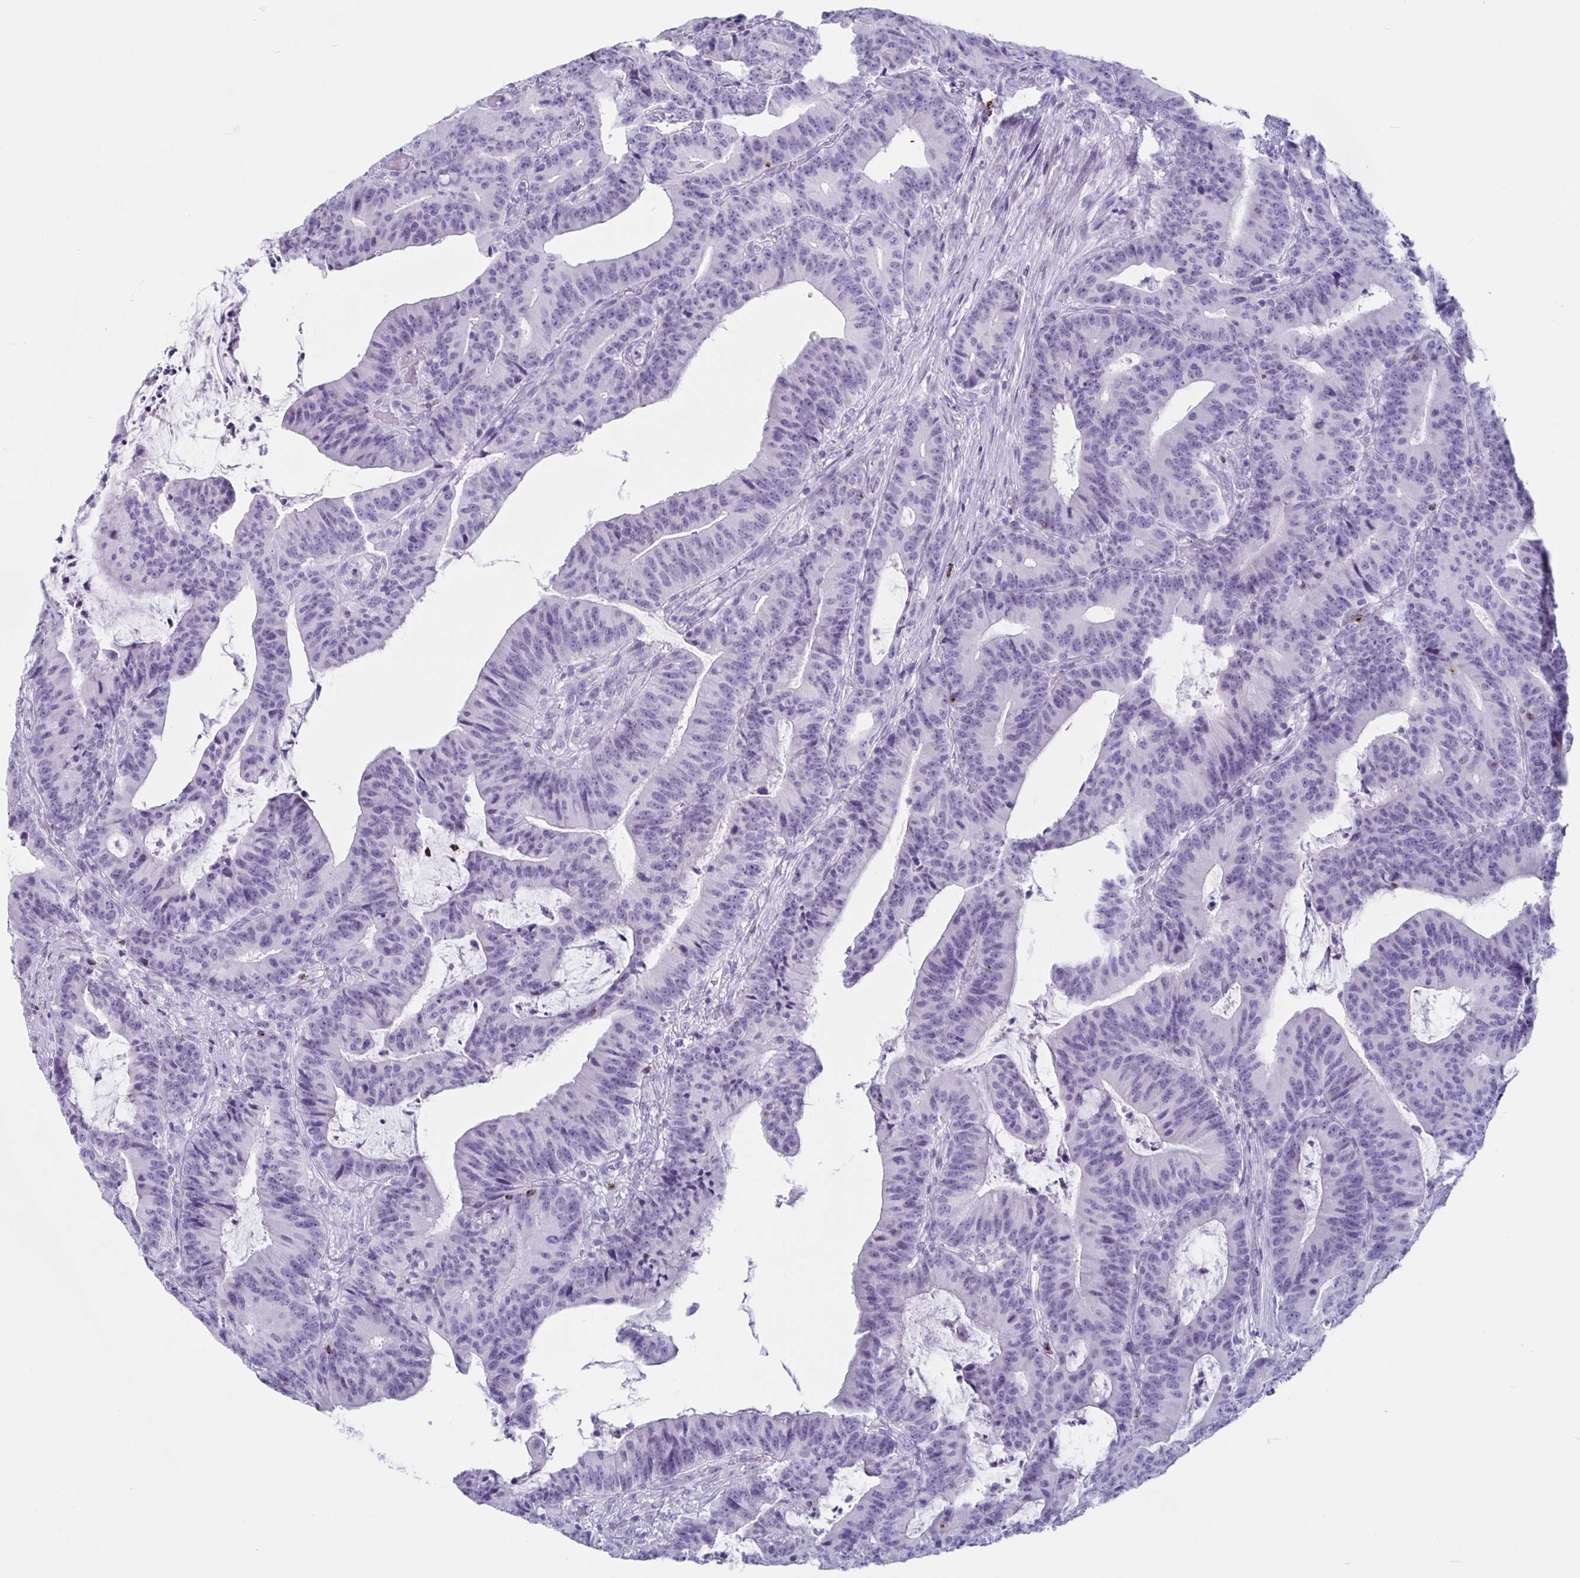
{"staining": {"intensity": "negative", "quantity": "none", "location": "none"}, "tissue": "colorectal cancer", "cell_type": "Tumor cells", "image_type": "cancer", "snomed": [{"axis": "morphology", "description": "Adenocarcinoma, NOS"}, {"axis": "topography", "description": "Colon"}], "caption": "Immunohistochemistry micrograph of colorectal adenocarcinoma stained for a protein (brown), which shows no expression in tumor cells.", "gene": "GZMK", "patient": {"sex": "female", "age": 78}}